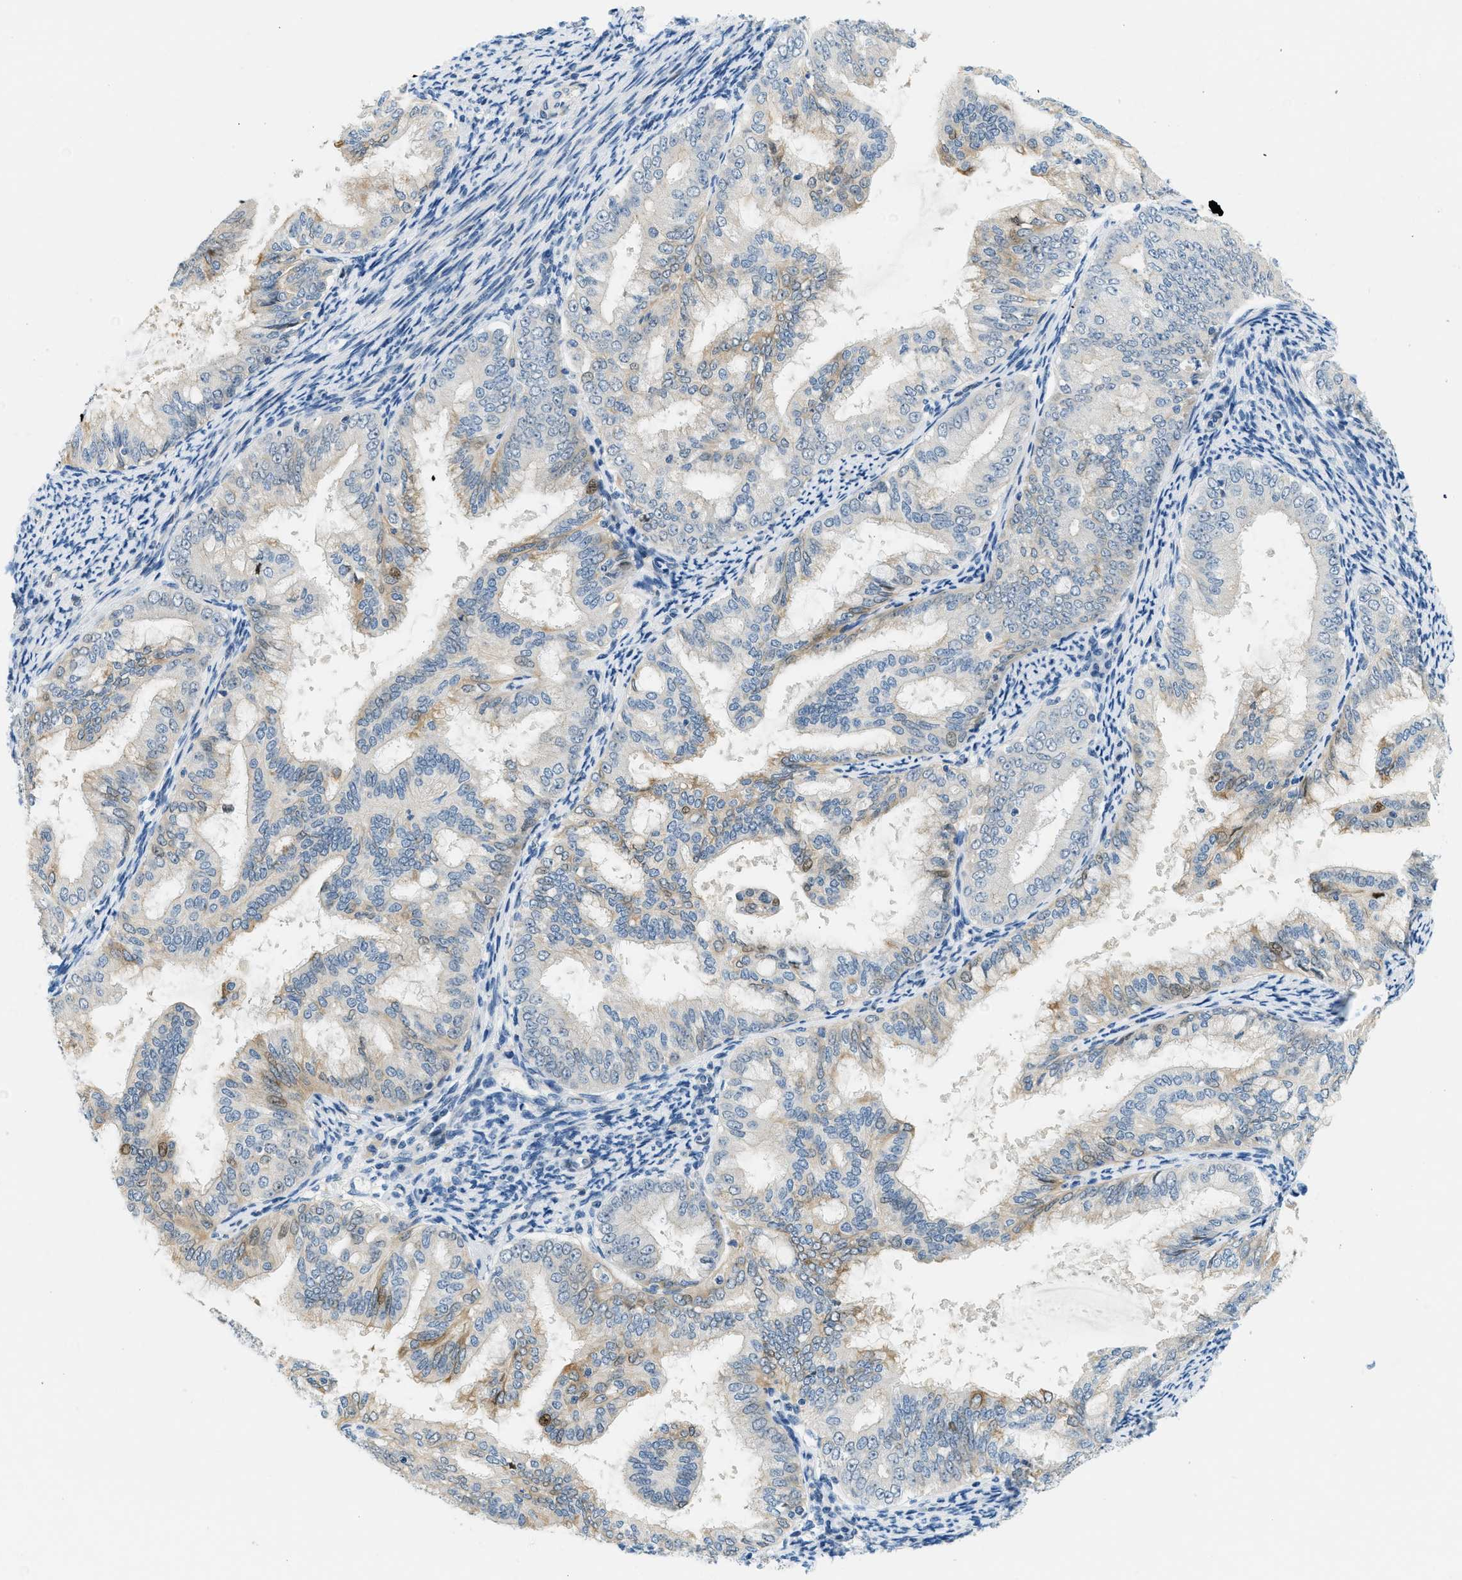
{"staining": {"intensity": "weak", "quantity": "25%-75%", "location": "cytoplasmic/membranous"}, "tissue": "endometrial cancer", "cell_type": "Tumor cells", "image_type": "cancer", "snomed": [{"axis": "morphology", "description": "Adenocarcinoma, NOS"}, {"axis": "topography", "description": "Endometrium"}], "caption": "Human endometrial cancer stained with a protein marker shows weak staining in tumor cells.", "gene": "CYP4X1", "patient": {"sex": "female", "age": 63}}